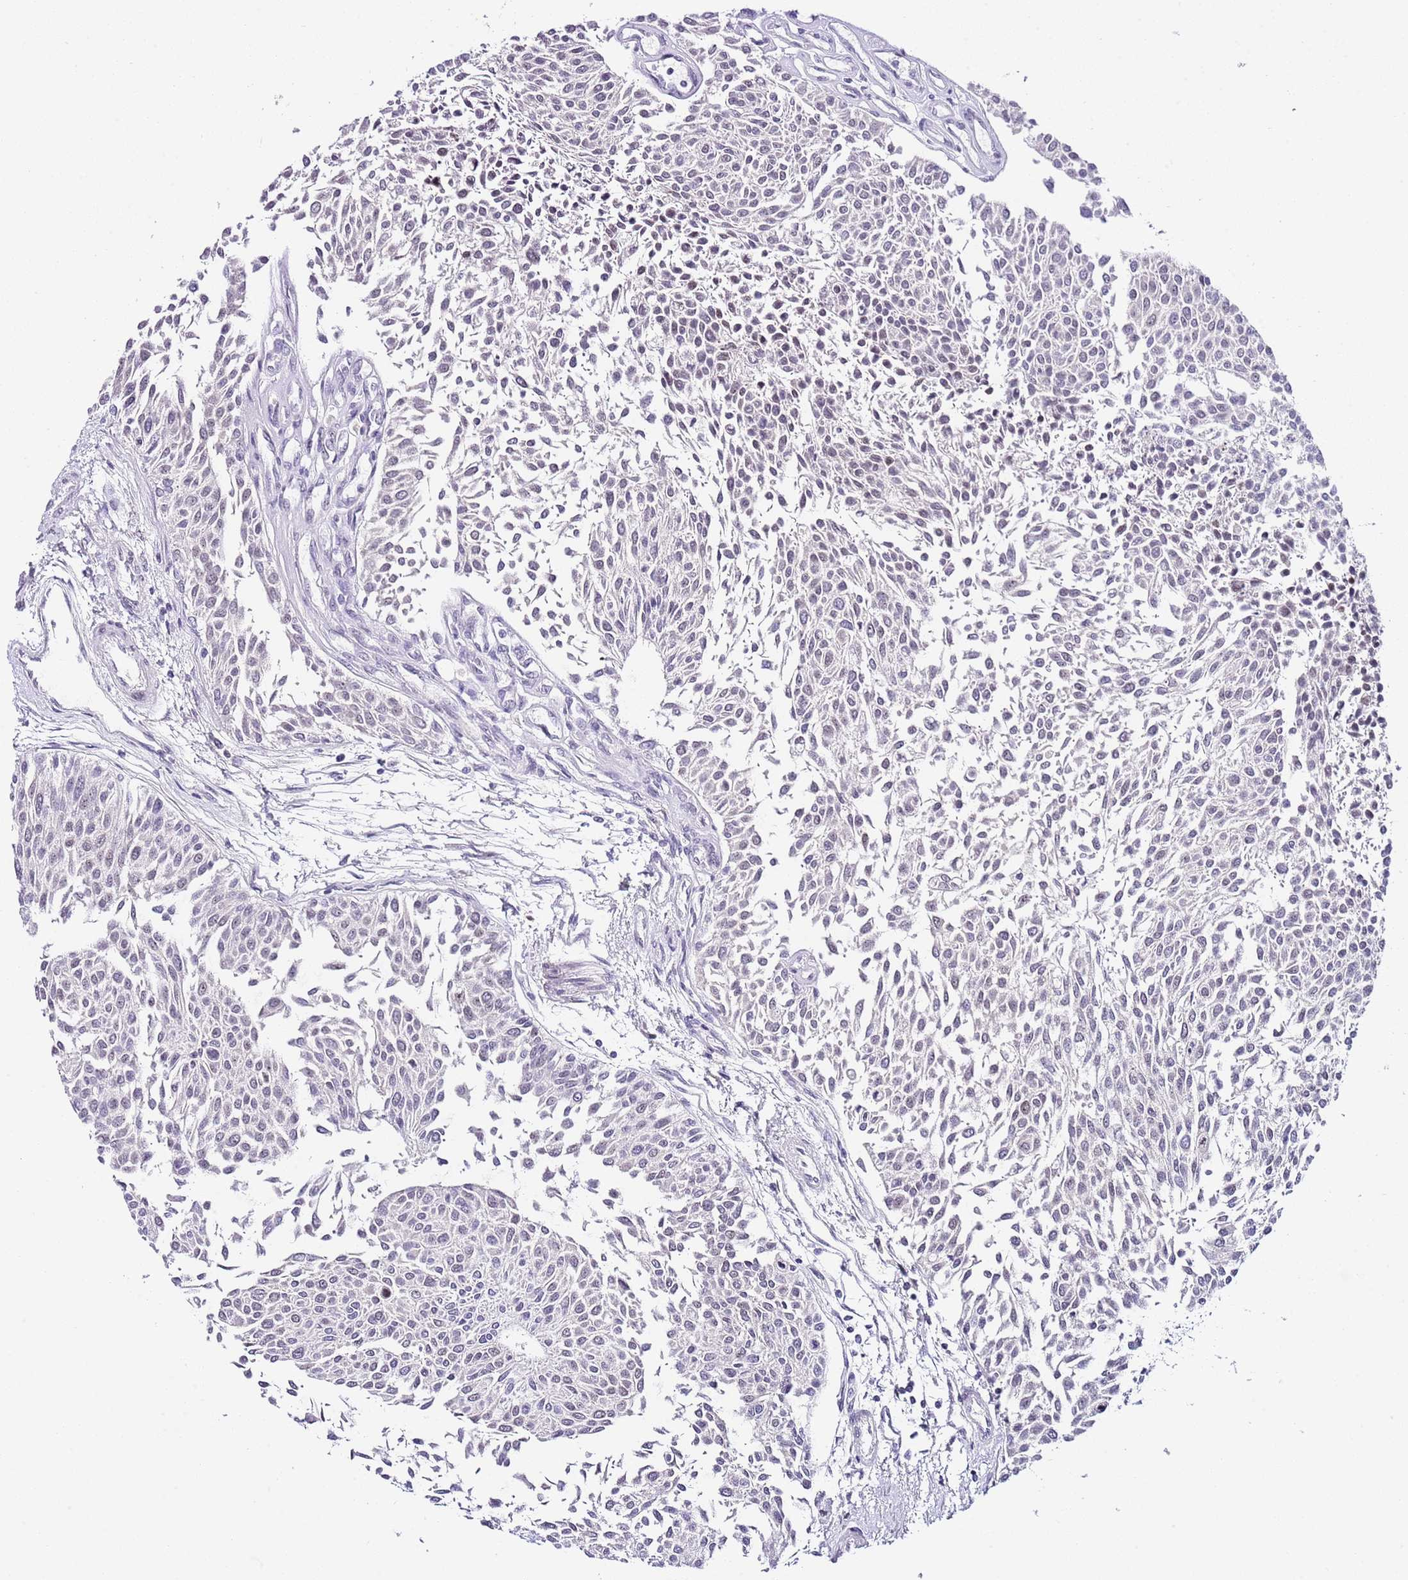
{"staining": {"intensity": "negative", "quantity": "none", "location": "none"}, "tissue": "urothelial cancer", "cell_type": "Tumor cells", "image_type": "cancer", "snomed": [{"axis": "morphology", "description": "Urothelial carcinoma, NOS"}, {"axis": "topography", "description": "Urinary bladder"}], "caption": "This is an immunohistochemistry micrograph of human transitional cell carcinoma. There is no positivity in tumor cells.", "gene": "NOP56", "patient": {"sex": "male", "age": 55}}